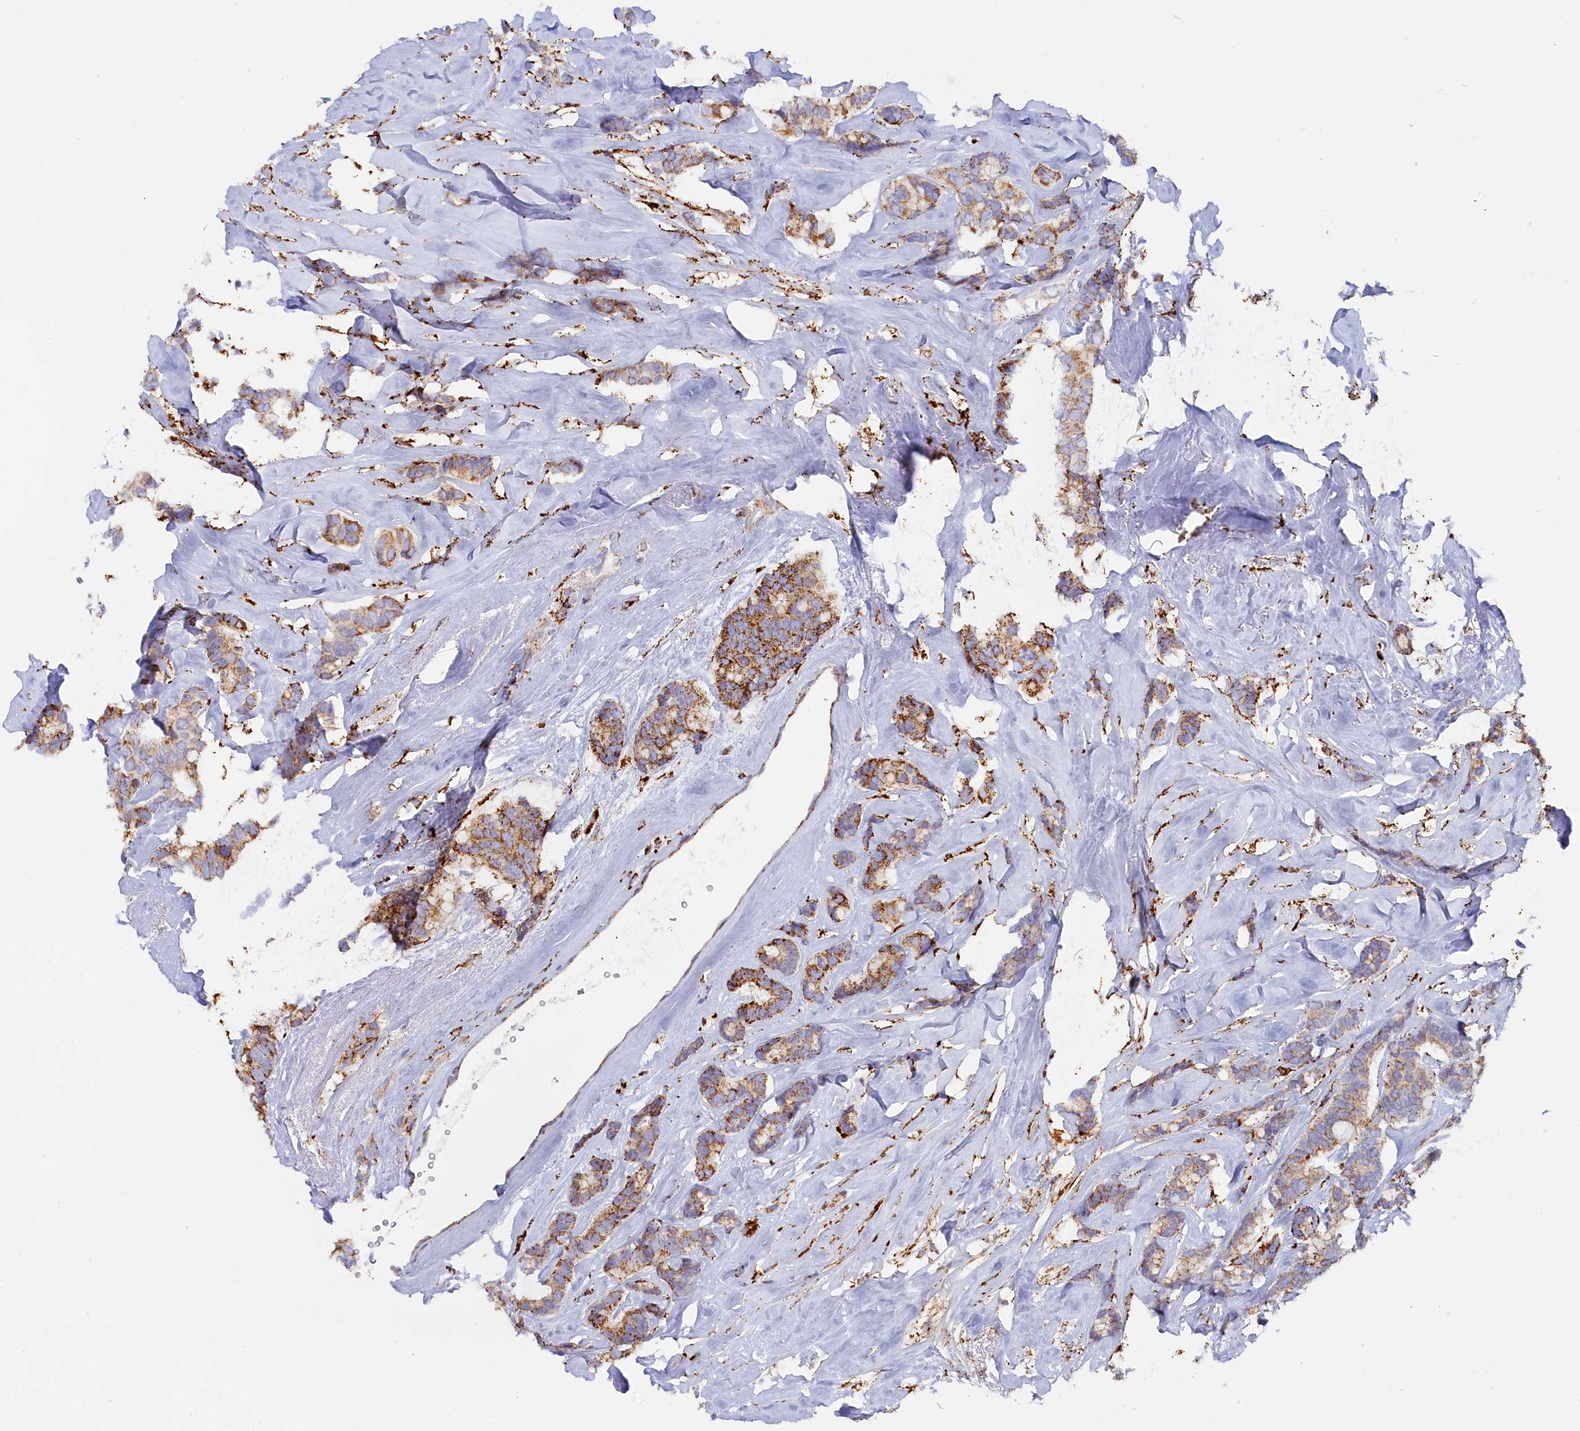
{"staining": {"intensity": "moderate", "quantity": ">75%", "location": "cytoplasmic/membranous"}, "tissue": "breast cancer", "cell_type": "Tumor cells", "image_type": "cancer", "snomed": [{"axis": "morphology", "description": "Duct carcinoma"}, {"axis": "topography", "description": "Breast"}], "caption": "The histopathology image demonstrates staining of breast cancer, revealing moderate cytoplasmic/membranous protein staining (brown color) within tumor cells.", "gene": "AKTIP", "patient": {"sex": "female", "age": 40}}